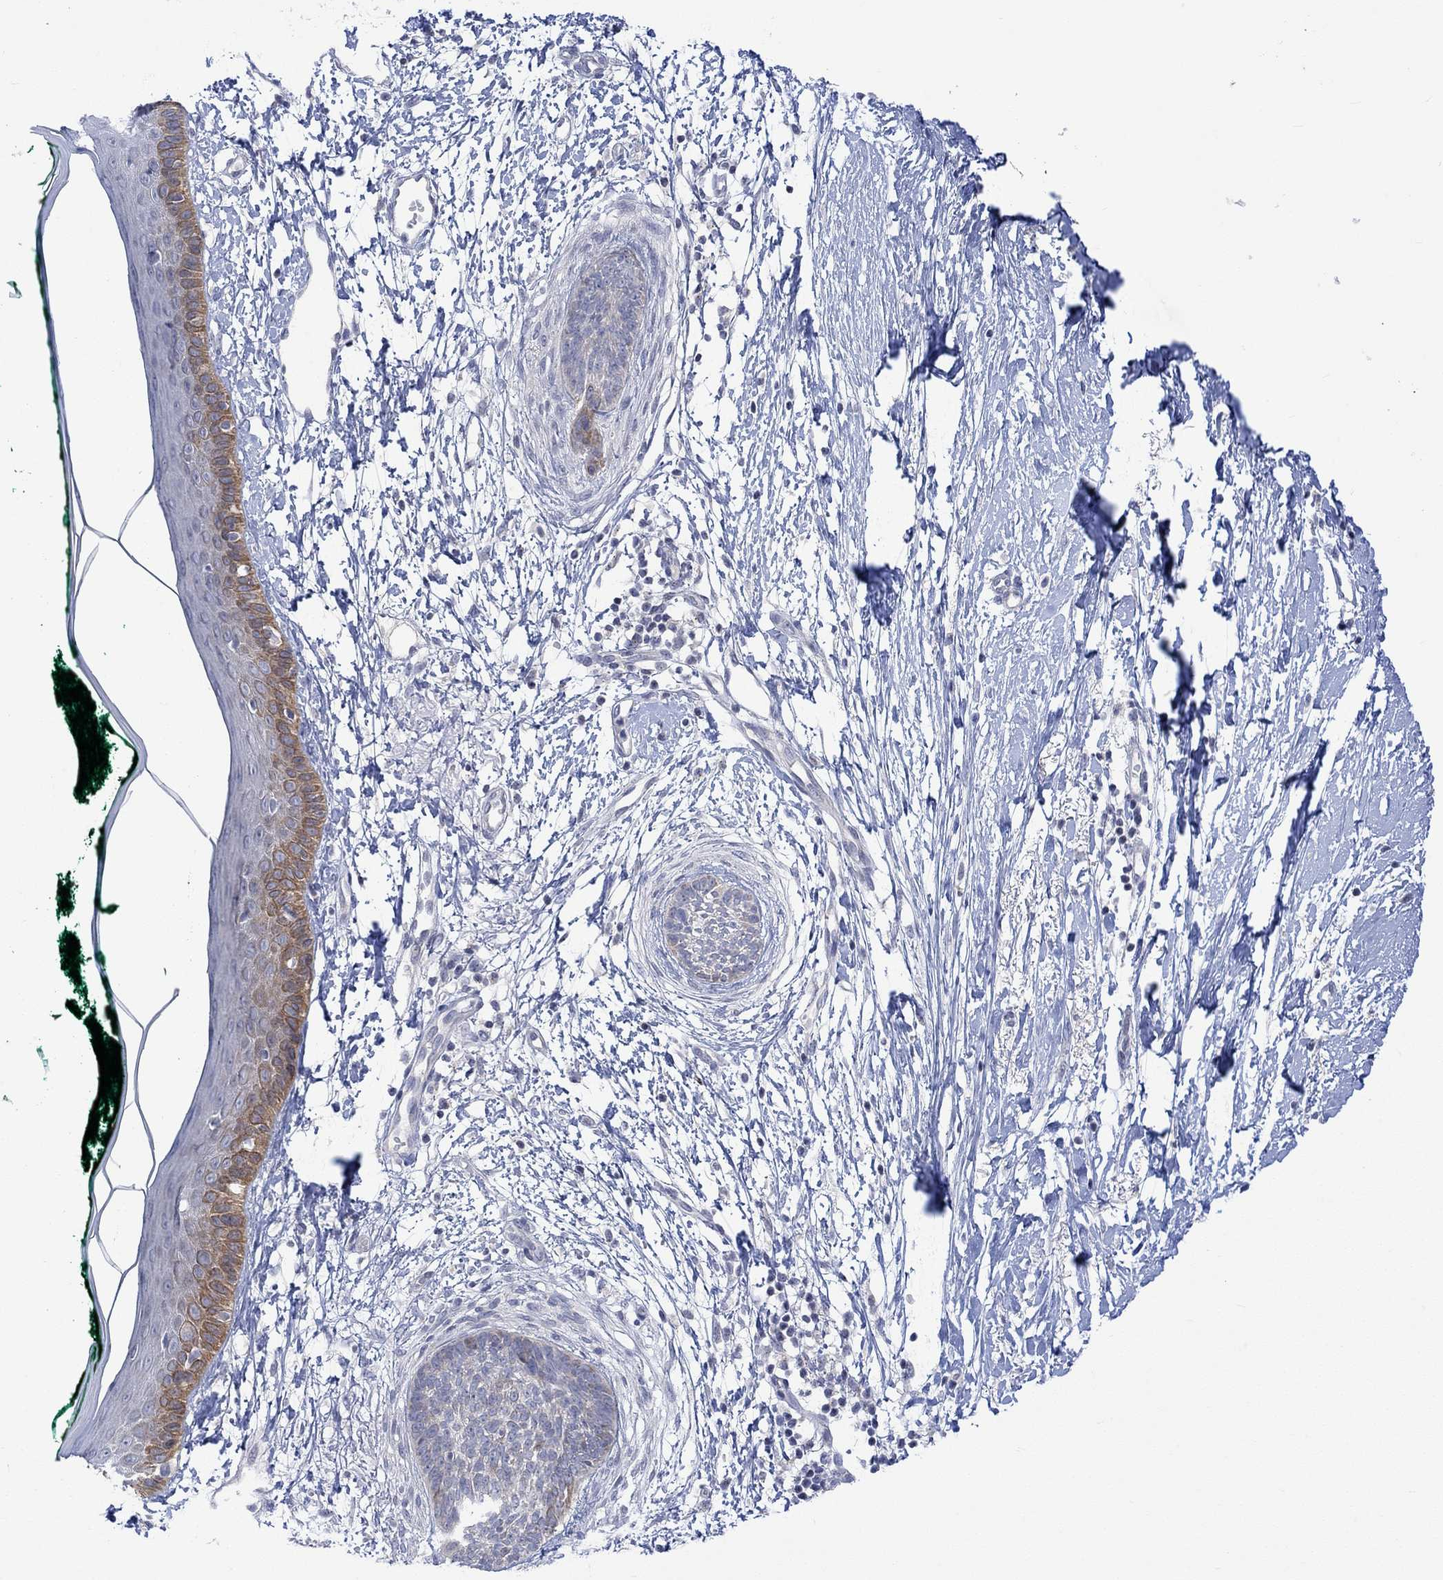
{"staining": {"intensity": "negative", "quantity": "none", "location": "none"}, "tissue": "skin cancer", "cell_type": "Tumor cells", "image_type": "cancer", "snomed": [{"axis": "morphology", "description": "Normal tissue, NOS"}, {"axis": "morphology", "description": "Basal cell carcinoma"}, {"axis": "topography", "description": "Skin"}], "caption": "IHC image of human skin cancer (basal cell carcinoma) stained for a protein (brown), which displays no staining in tumor cells.", "gene": "DCX", "patient": {"sex": "male", "age": 84}}